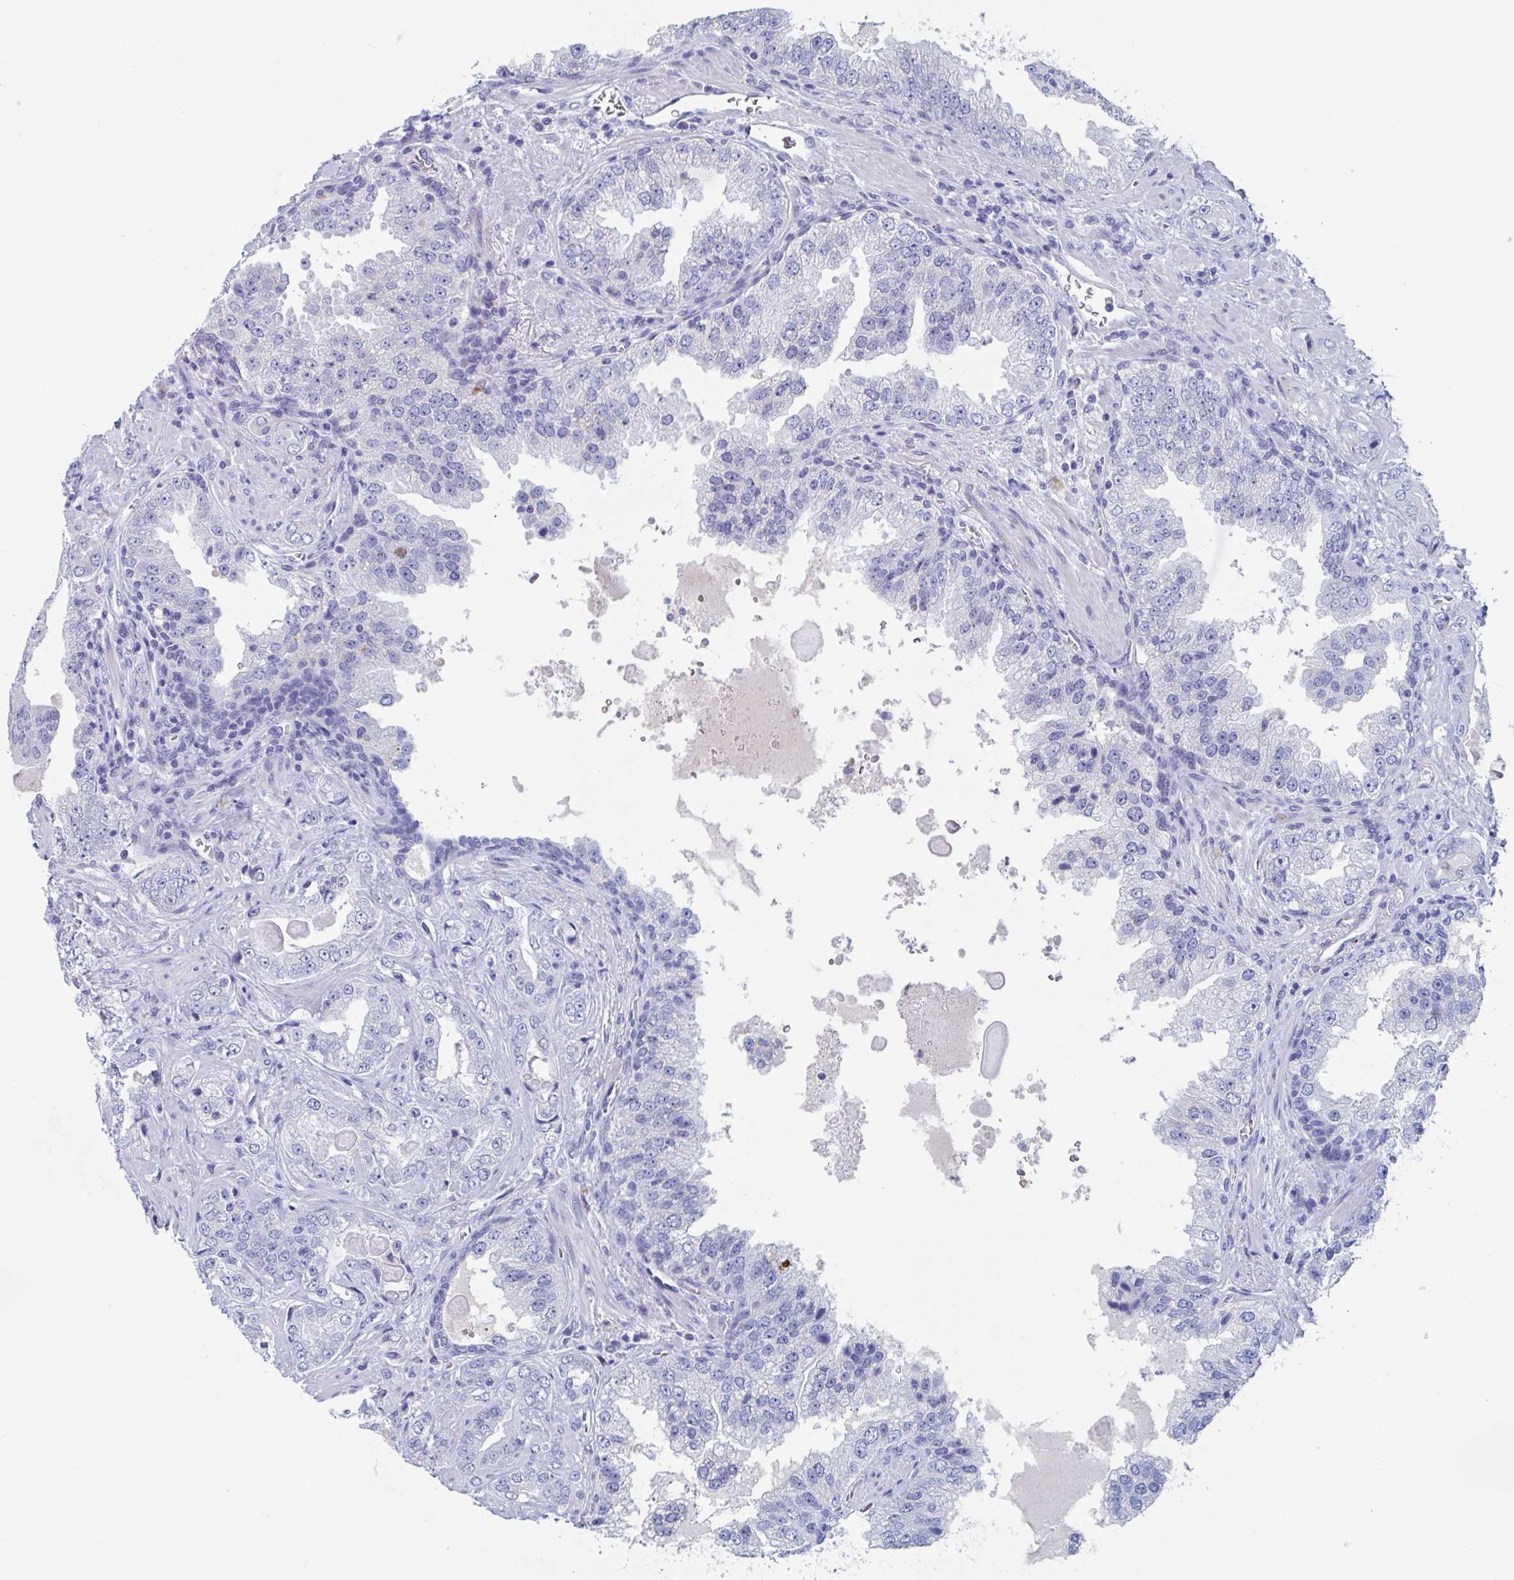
{"staining": {"intensity": "negative", "quantity": "none", "location": "none"}, "tissue": "prostate cancer", "cell_type": "Tumor cells", "image_type": "cancer", "snomed": [{"axis": "morphology", "description": "Adenocarcinoma, High grade"}, {"axis": "topography", "description": "Prostate"}], "caption": "Tumor cells are negative for protein expression in human prostate cancer (high-grade adenocarcinoma).", "gene": "NT5C3B", "patient": {"sex": "male", "age": 67}}